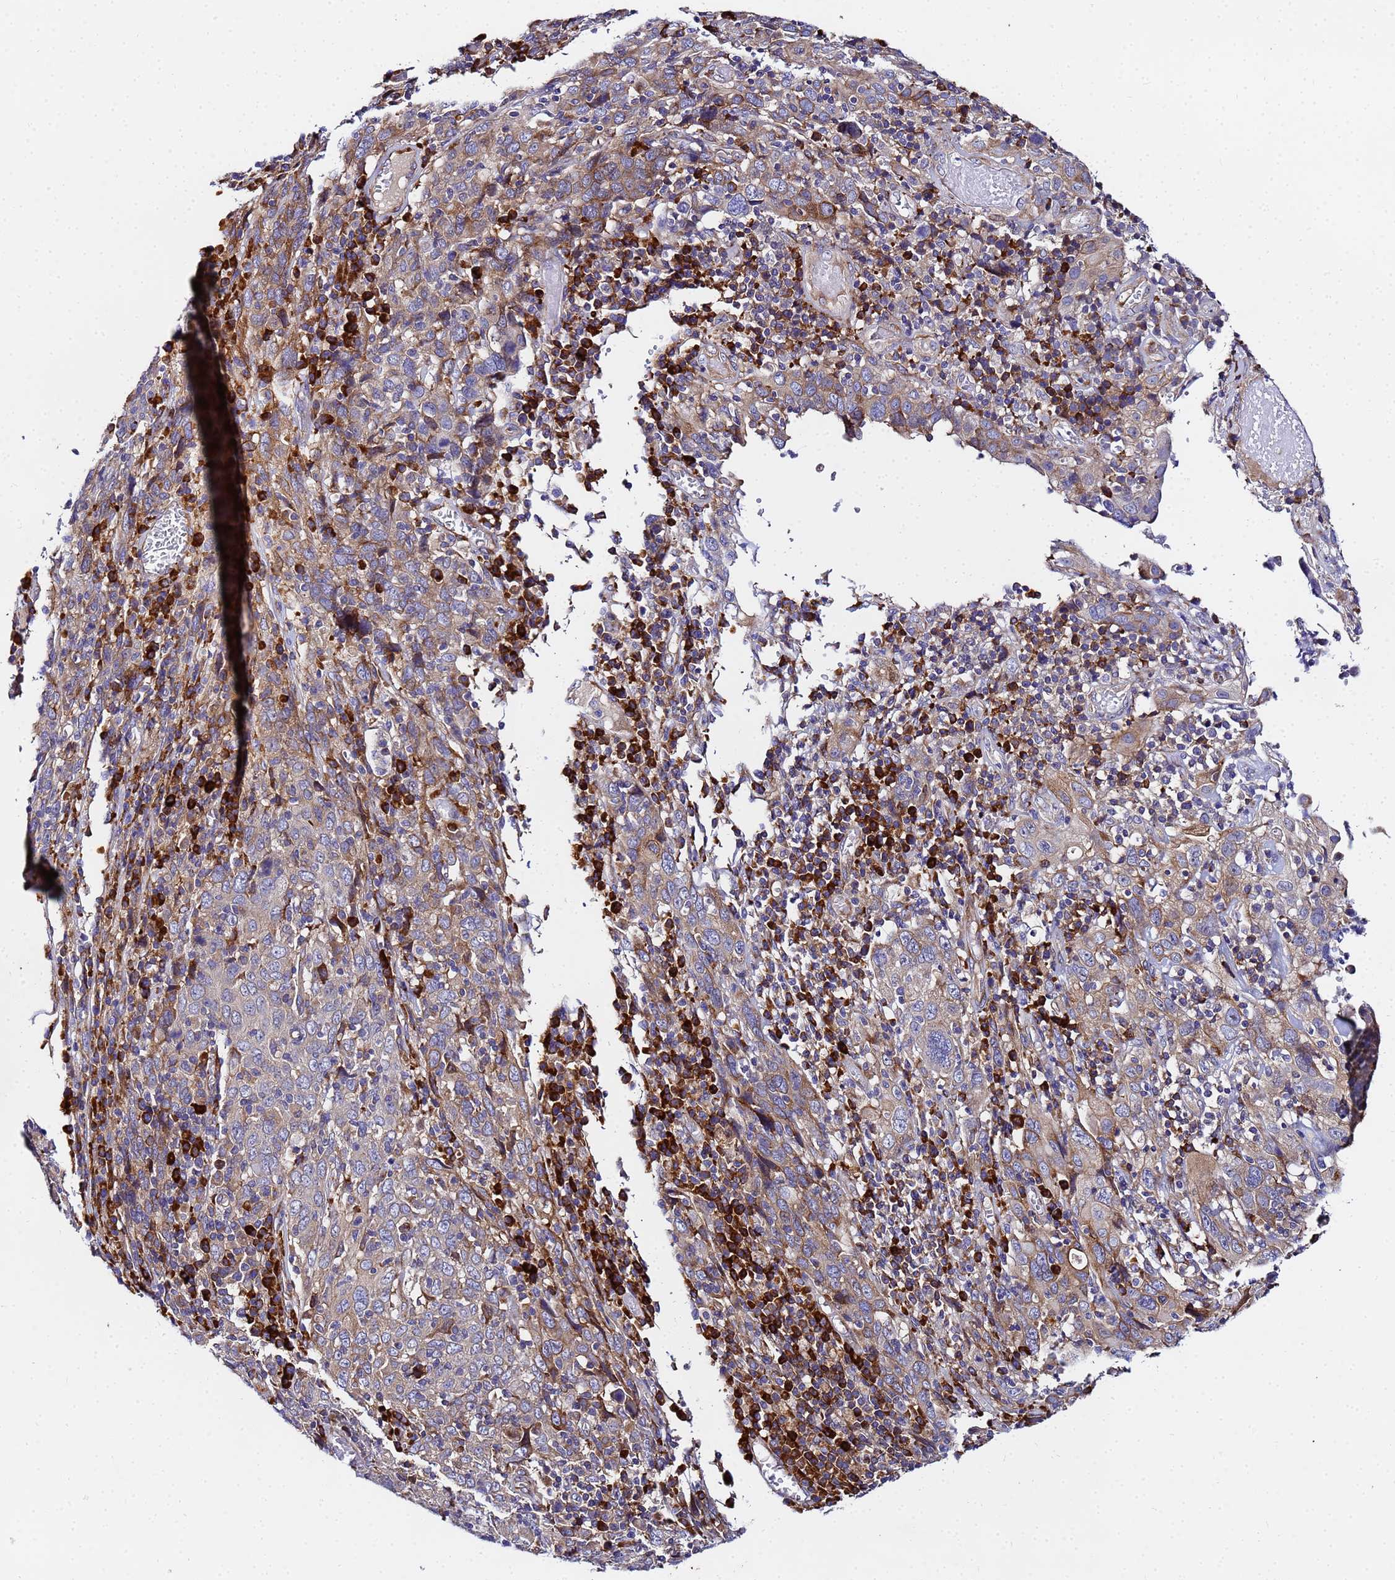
{"staining": {"intensity": "weak", "quantity": "25%-75%", "location": "cytoplasmic/membranous"}, "tissue": "cervical cancer", "cell_type": "Tumor cells", "image_type": "cancer", "snomed": [{"axis": "morphology", "description": "Squamous cell carcinoma, NOS"}, {"axis": "topography", "description": "Cervix"}], "caption": "Immunohistochemical staining of squamous cell carcinoma (cervical) shows low levels of weak cytoplasmic/membranous expression in about 25%-75% of tumor cells.", "gene": "POM121", "patient": {"sex": "female", "age": 46}}